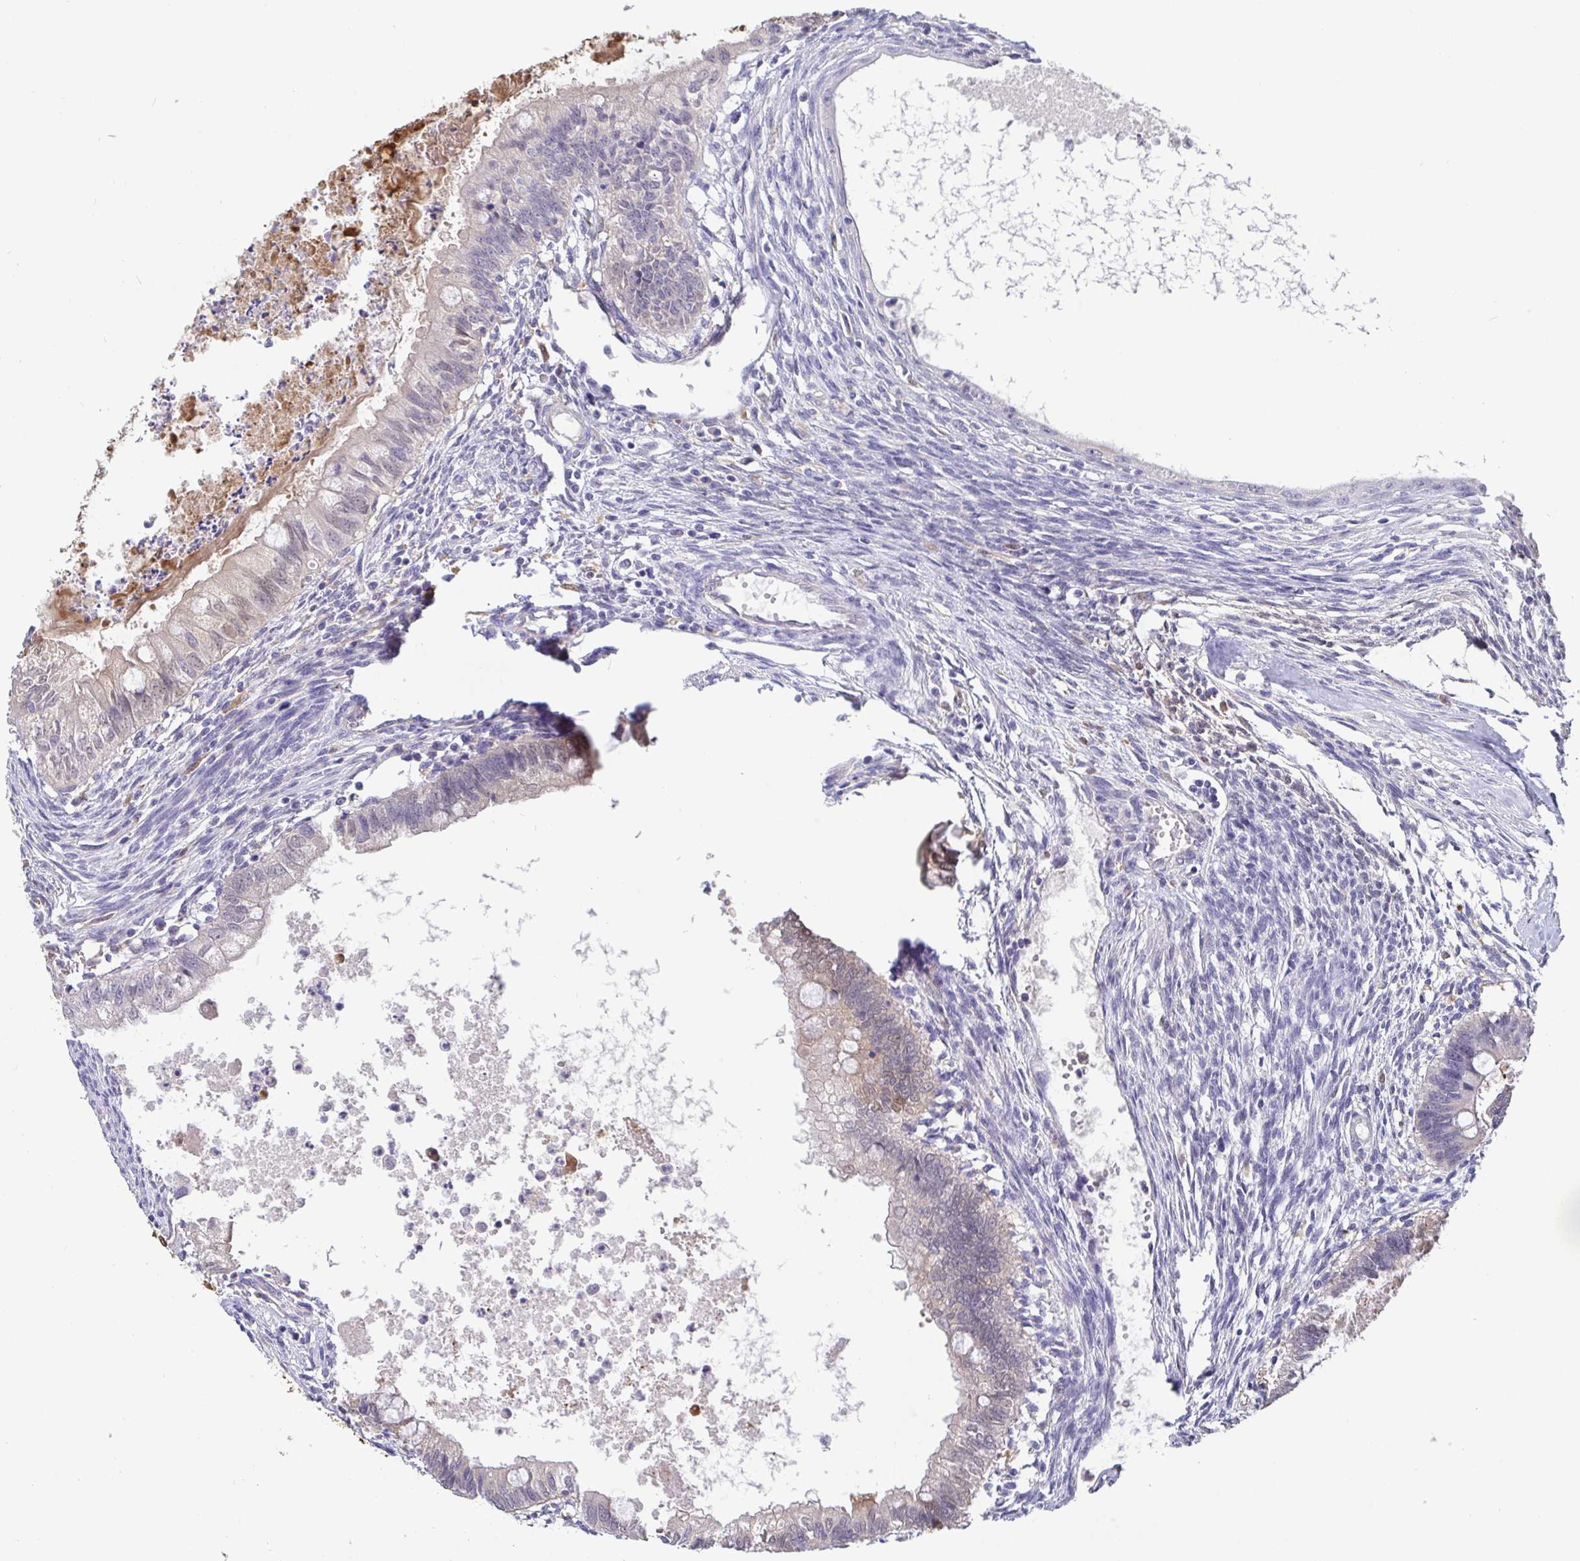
{"staining": {"intensity": "negative", "quantity": "none", "location": "none"}, "tissue": "testis cancer", "cell_type": "Tumor cells", "image_type": "cancer", "snomed": [{"axis": "morphology", "description": "Carcinoma, Embryonal, NOS"}, {"axis": "topography", "description": "Testis"}], "caption": "Protein analysis of embryonal carcinoma (testis) exhibits no significant expression in tumor cells.", "gene": "IDH1", "patient": {"sex": "male", "age": 37}}